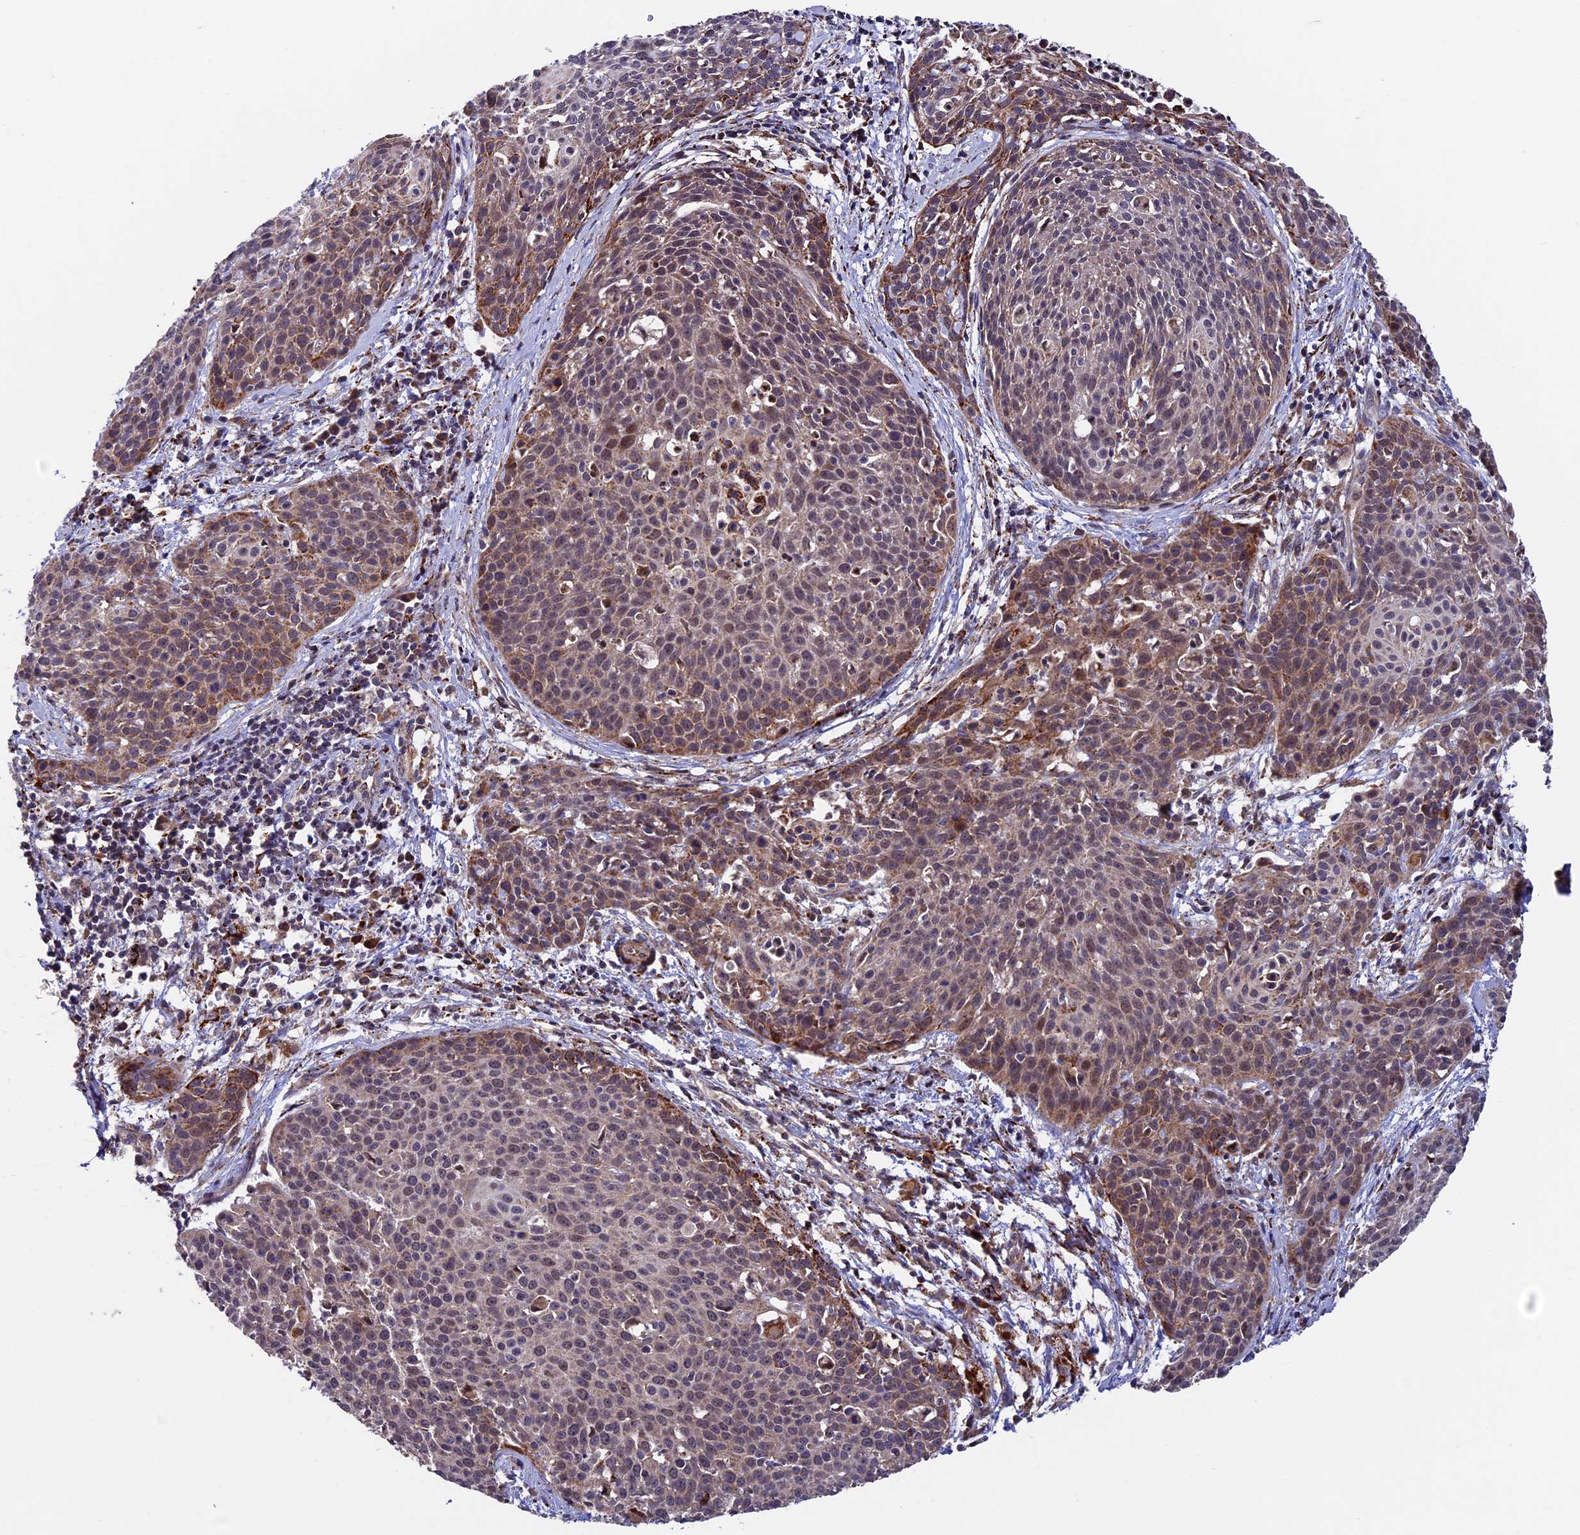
{"staining": {"intensity": "weak", "quantity": ">75%", "location": "cytoplasmic/membranous"}, "tissue": "cervical cancer", "cell_type": "Tumor cells", "image_type": "cancer", "snomed": [{"axis": "morphology", "description": "Squamous cell carcinoma, NOS"}, {"axis": "topography", "description": "Cervix"}], "caption": "Weak cytoplasmic/membranous protein positivity is appreciated in about >75% of tumor cells in cervical cancer. (Brightfield microscopy of DAB IHC at high magnification).", "gene": "RNF17", "patient": {"sex": "female", "age": 38}}